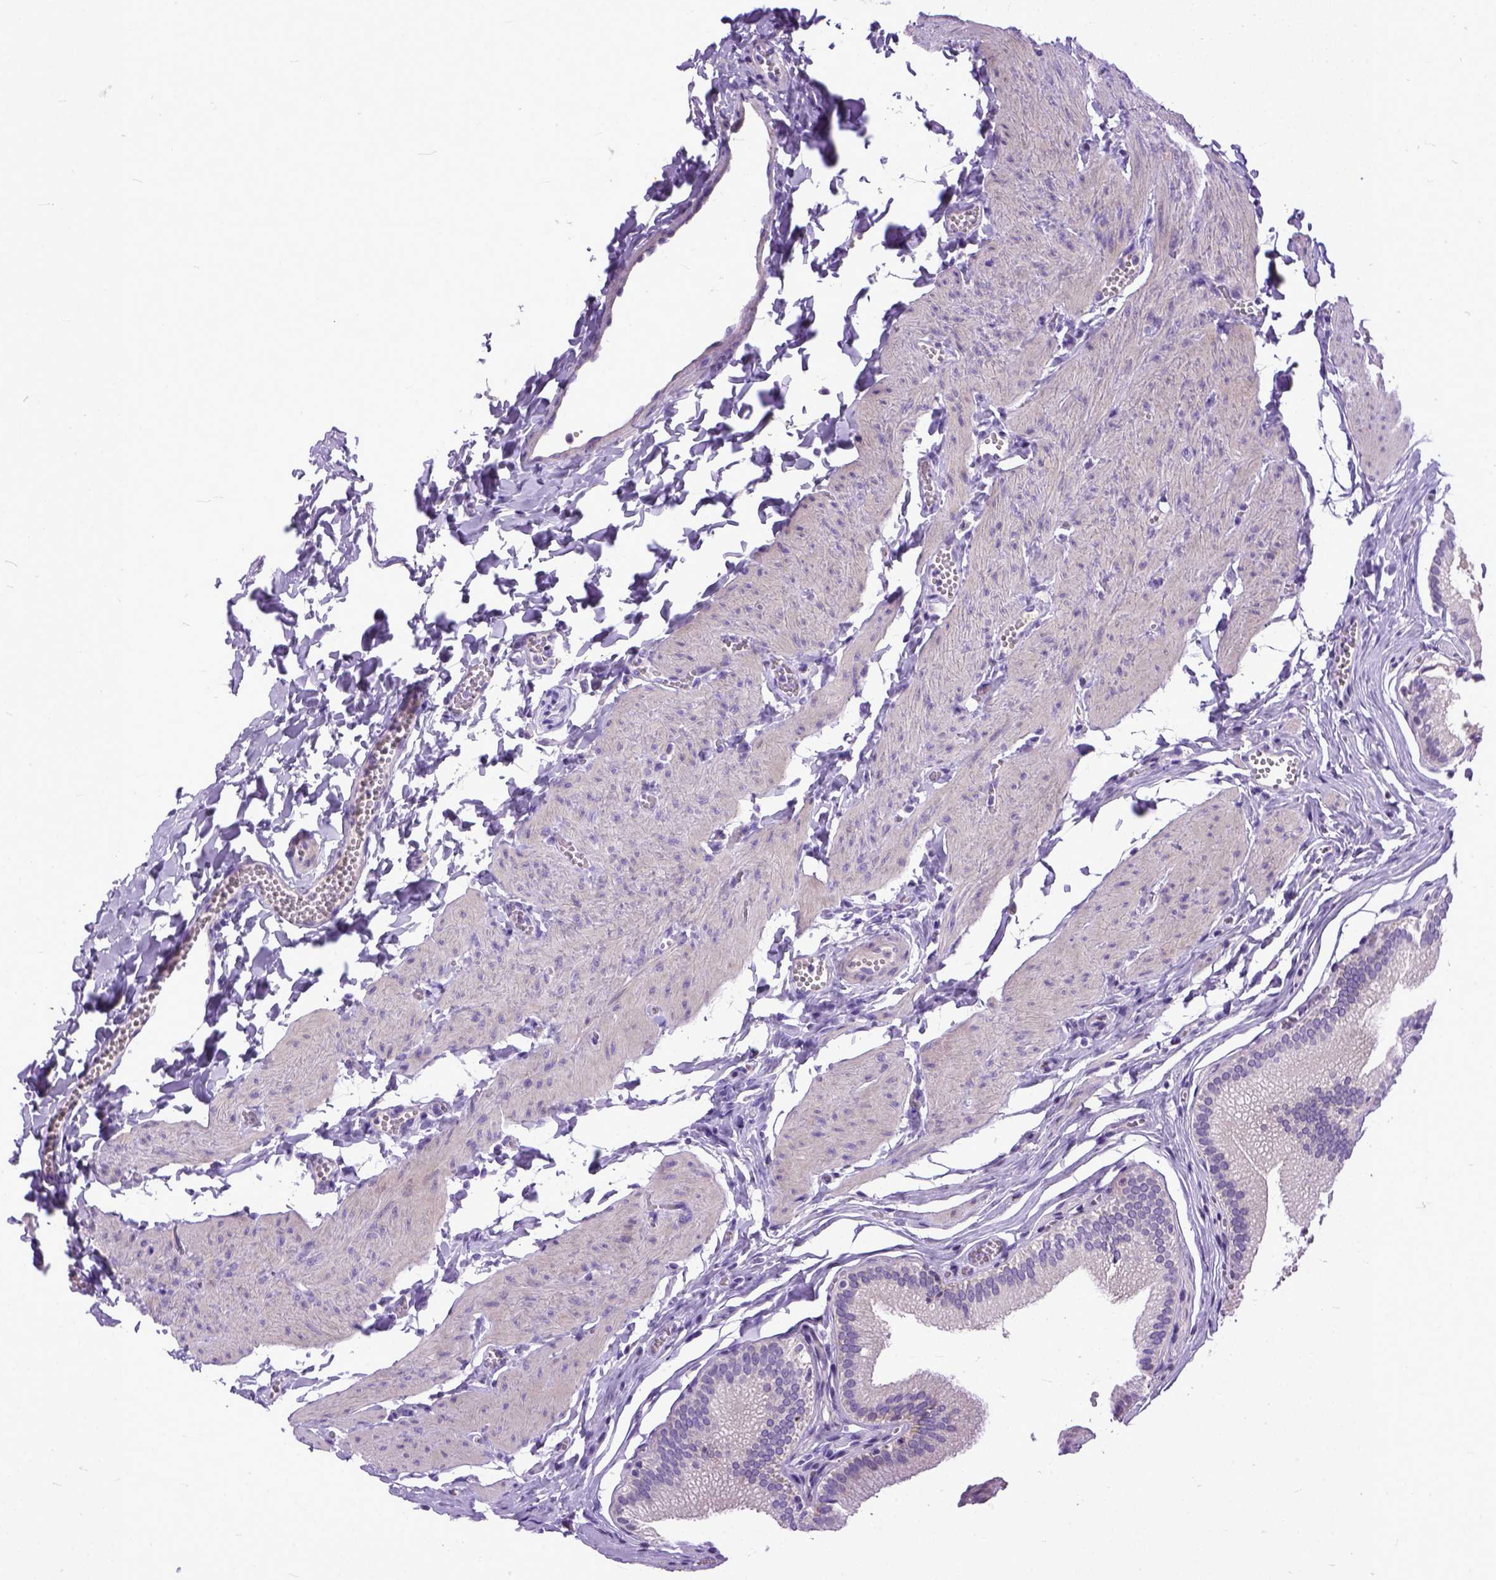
{"staining": {"intensity": "weak", "quantity": "25%-75%", "location": "cytoplasmic/membranous"}, "tissue": "gallbladder", "cell_type": "Glandular cells", "image_type": "normal", "snomed": [{"axis": "morphology", "description": "Normal tissue, NOS"}, {"axis": "topography", "description": "Gallbladder"}, {"axis": "topography", "description": "Peripheral nerve tissue"}], "caption": "Protein expression analysis of normal human gallbladder reveals weak cytoplasmic/membranous expression in about 25%-75% of glandular cells. The staining is performed using DAB (3,3'-diaminobenzidine) brown chromogen to label protein expression. The nuclei are counter-stained blue using hematoxylin.", "gene": "PLK5", "patient": {"sex": "male", "age": 17}}